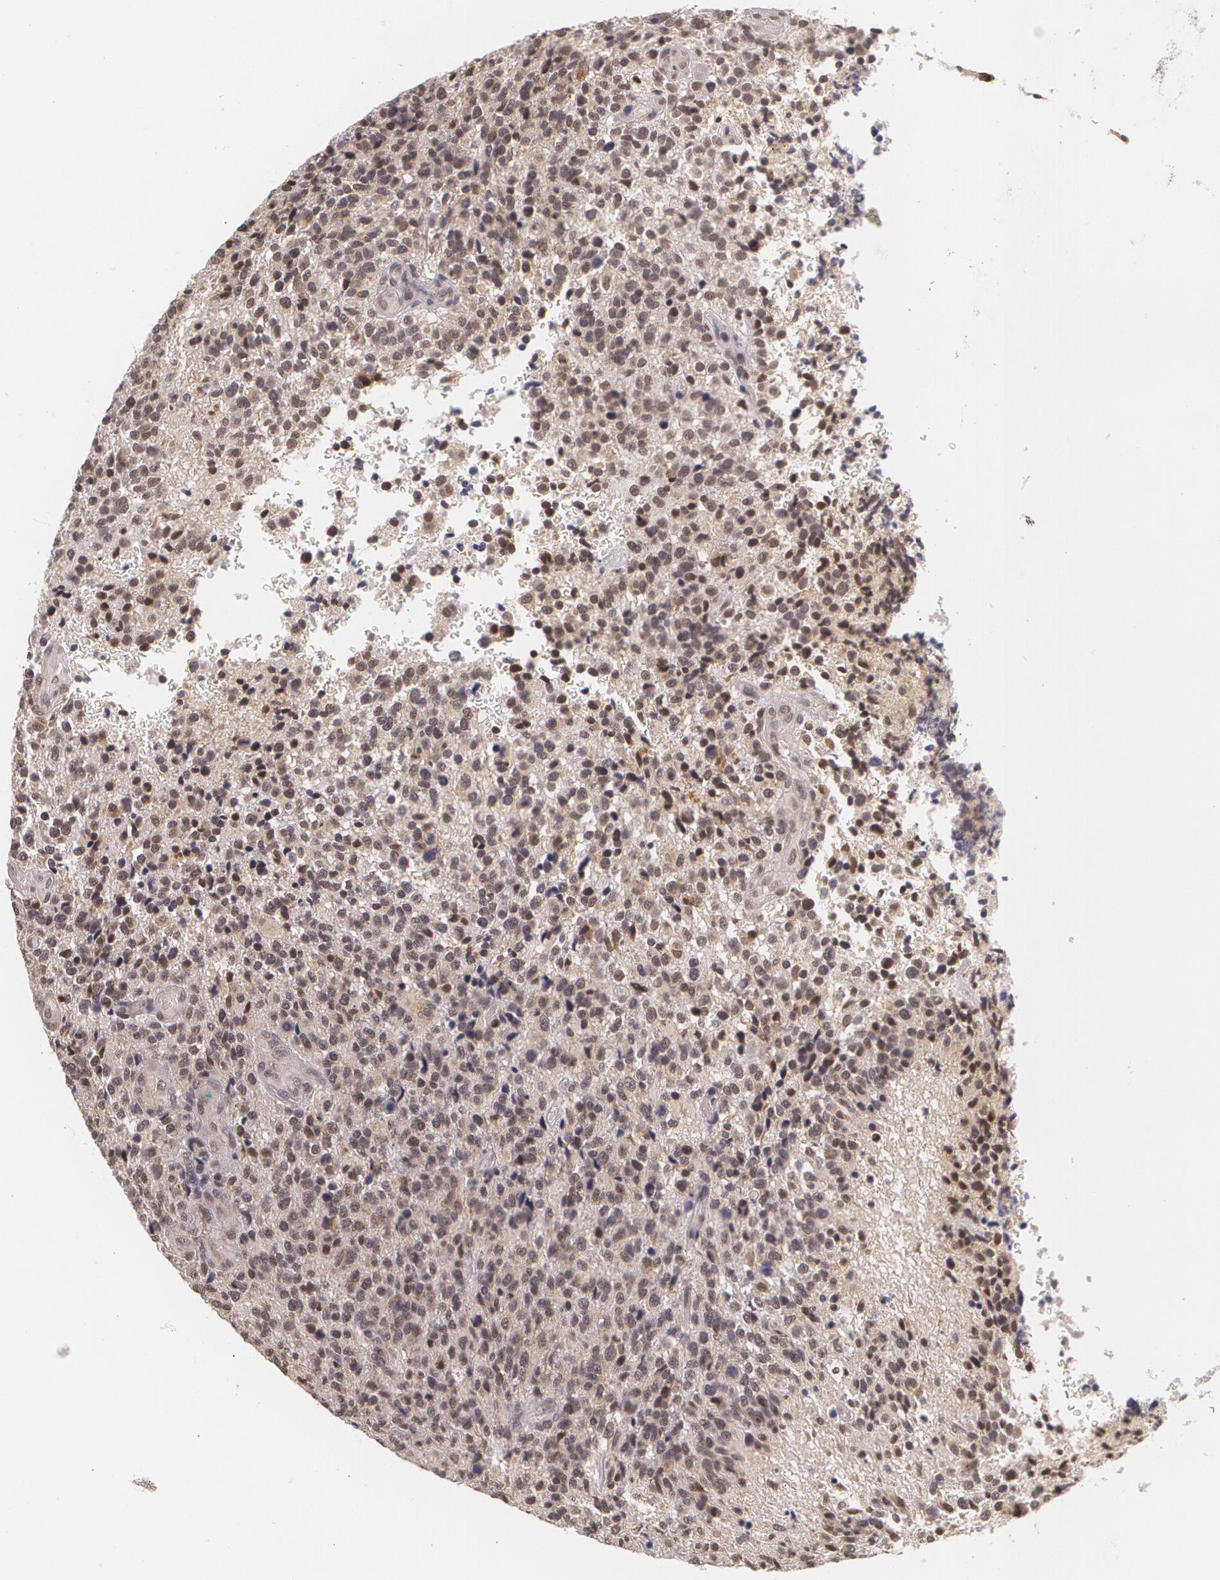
{"staining": {"intensity": "moderate", "quantity": "25%-75%", "location": "nuclear"}, "tissue": "glioma", "cell_type": "Tumor cells", "image_type": "cancer", "snomed": [{"axis": "morphology", "description": "Glioma, malignant, High grade"}, {"axis": "topography", "description": "Brain"}], "caption": "High-grade glioma (malignant) stained for a protein demonstrates moderate nuclear positivity in tumor cells.", "gene": "ALX1", "patient": {"sex": "male", "age": 36}}